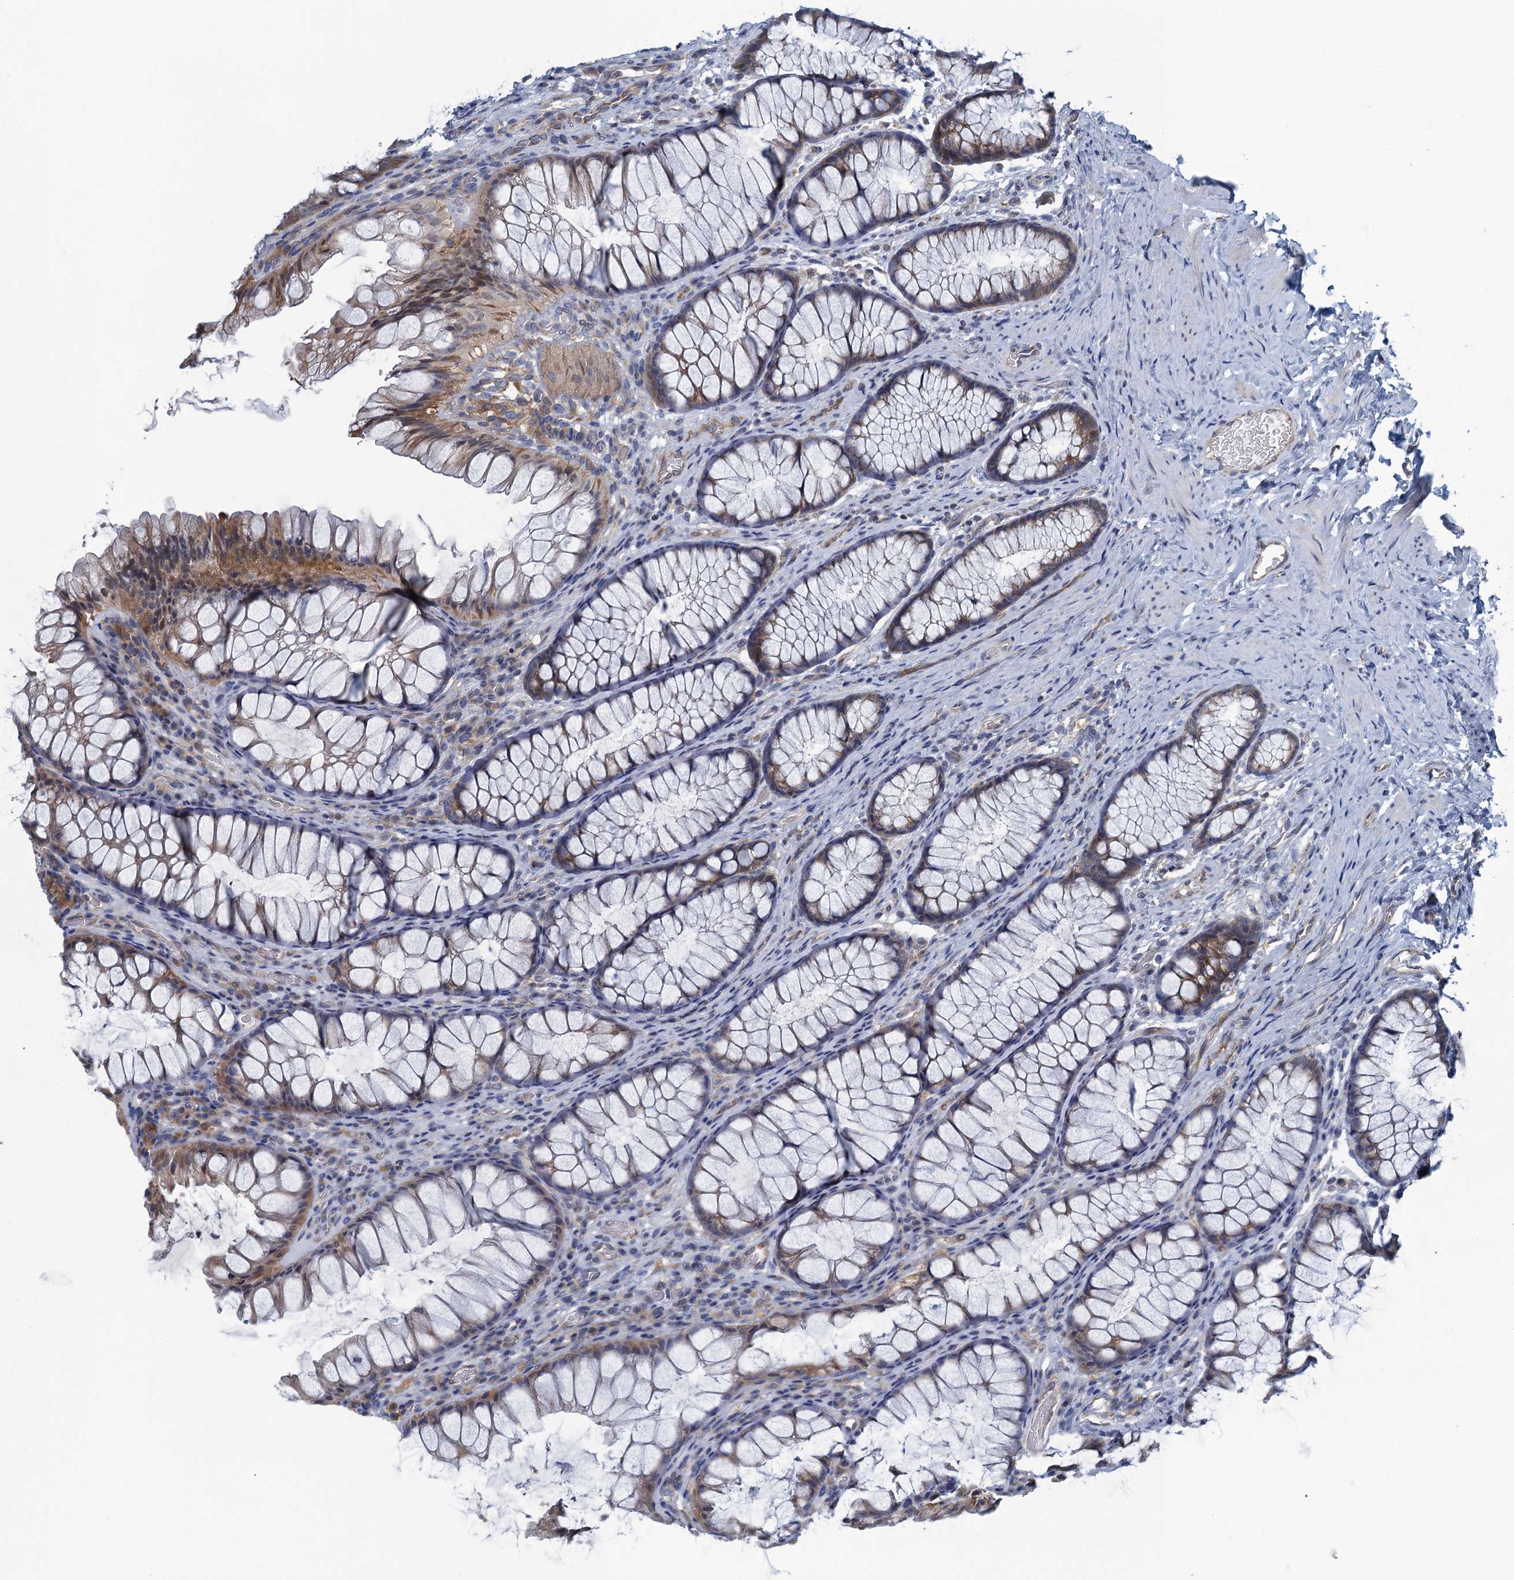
{"staining": {"intensity": "negative", "quantity": "none", "location": "none"}, "tissue": "colon", "cell_type": "Endothelial cells", "image_type": "normal", "snomed": [{"axis": "morphology", "description": "Normal tissue, NOS"}, {"axis": "topography", "description": "Colon"}], "caption": "The immunohistochemistry (IHC) photomicrograph has no significant positivity in endothelial cells of colon. (IHC, brightfield microscopy, high magnification).", "gene": "NCKAP1L", "patient": {"sex": "female", "age": 62}}